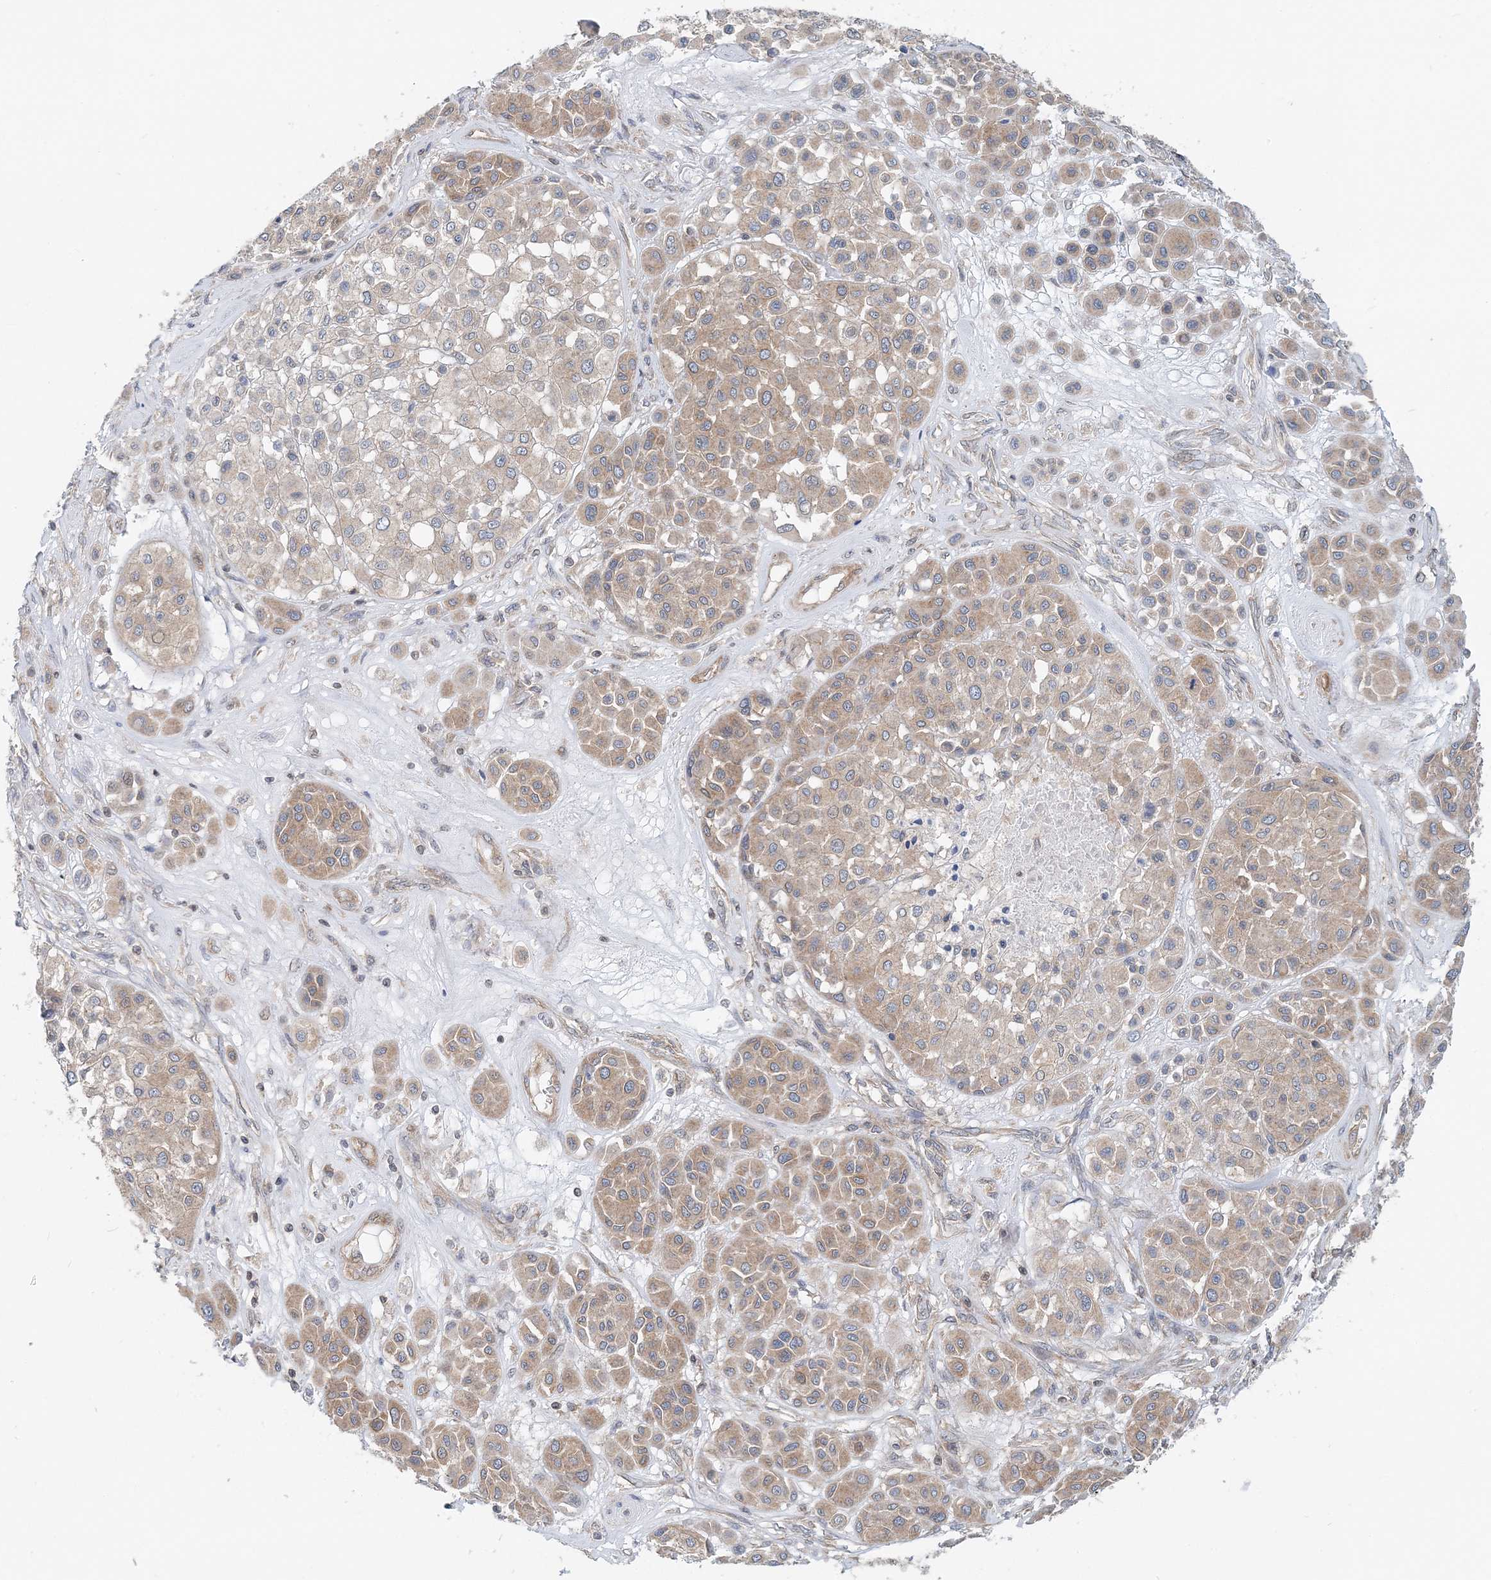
{"staining": {"intensity": "weak", "quantity": ">75%", "location": "cytoplasmic/membranous"}, "tissue": "melanoma", "cell_type": "Tumor cells", "image_type": "cancer", "snomed": [{"axis": "morphology", "description": "Malignant melanoma, Metastatic site"}, {"axis": "topography", "description": "Soft tissue"}], "caption": "Malignant melanoma (metastatic site) was stained to show a protein in brown. There is low levels of weak cytoplasmic/membranous expression in approximately >75% of tumor cells.", "gene": "MOB4", "patient": {"sex": "male", "age": 41}}